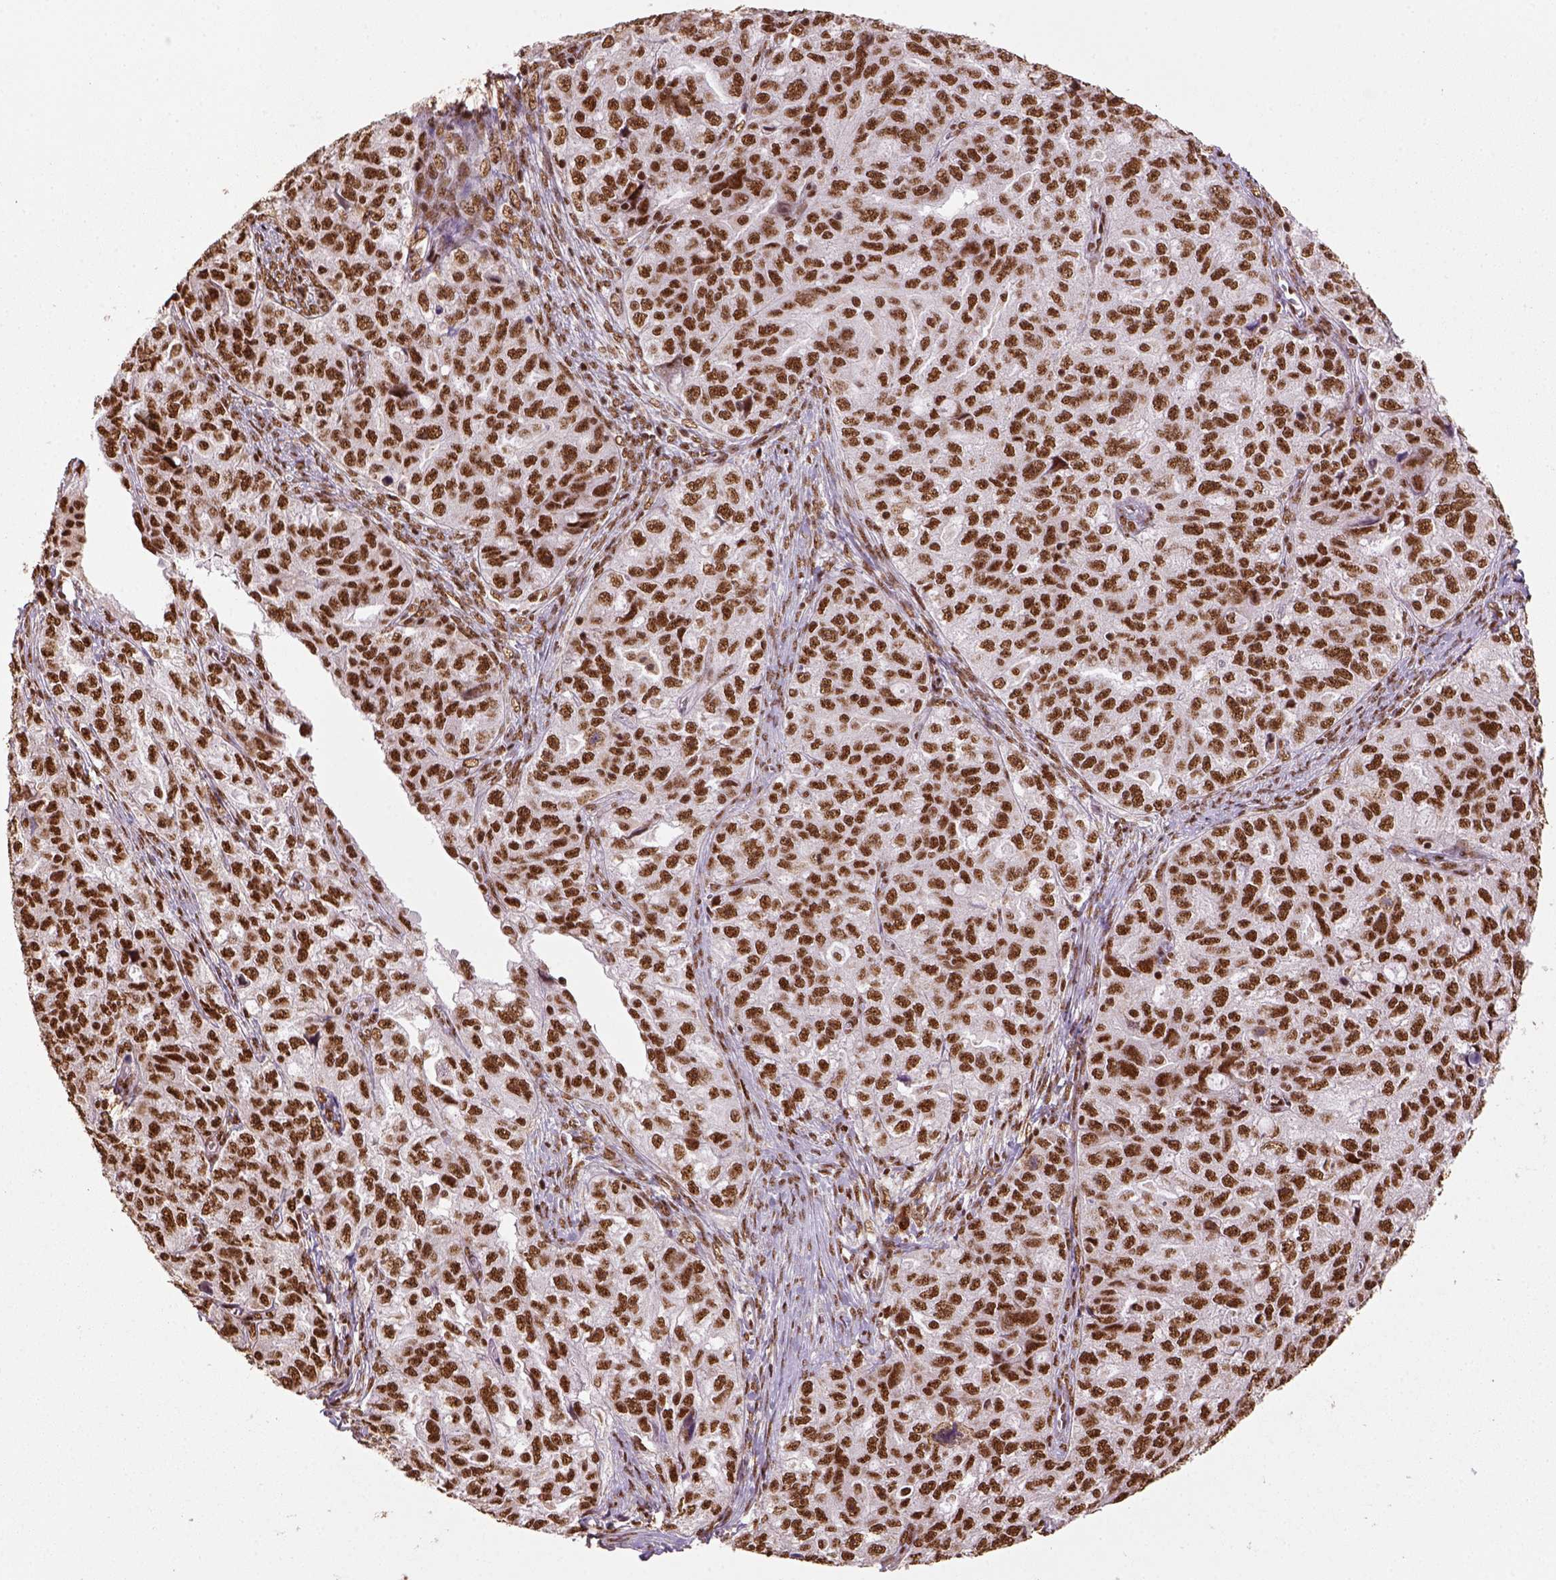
{"staining": {"intensity": "strong", "quantity": ">75%", "location": "nuclear"}, "tissue": "ovarian cancer", "cell_type": "Tumor cells", "image_type": "cancer", "snomed": [{"axis": "morphology", "description": "Cystadenocarcinoma, serous, NOS"}, {"axis": "topography", "description": "Ovary"}], "caption": "Ovarian cancer (serous cystadenocarcinoma) stained with immunohistochemistry exhibits strong nuclear staining in about >75% of tumor cells.", "gene": "CCAR1", "patient": {"sex": "female", "age": 51}}